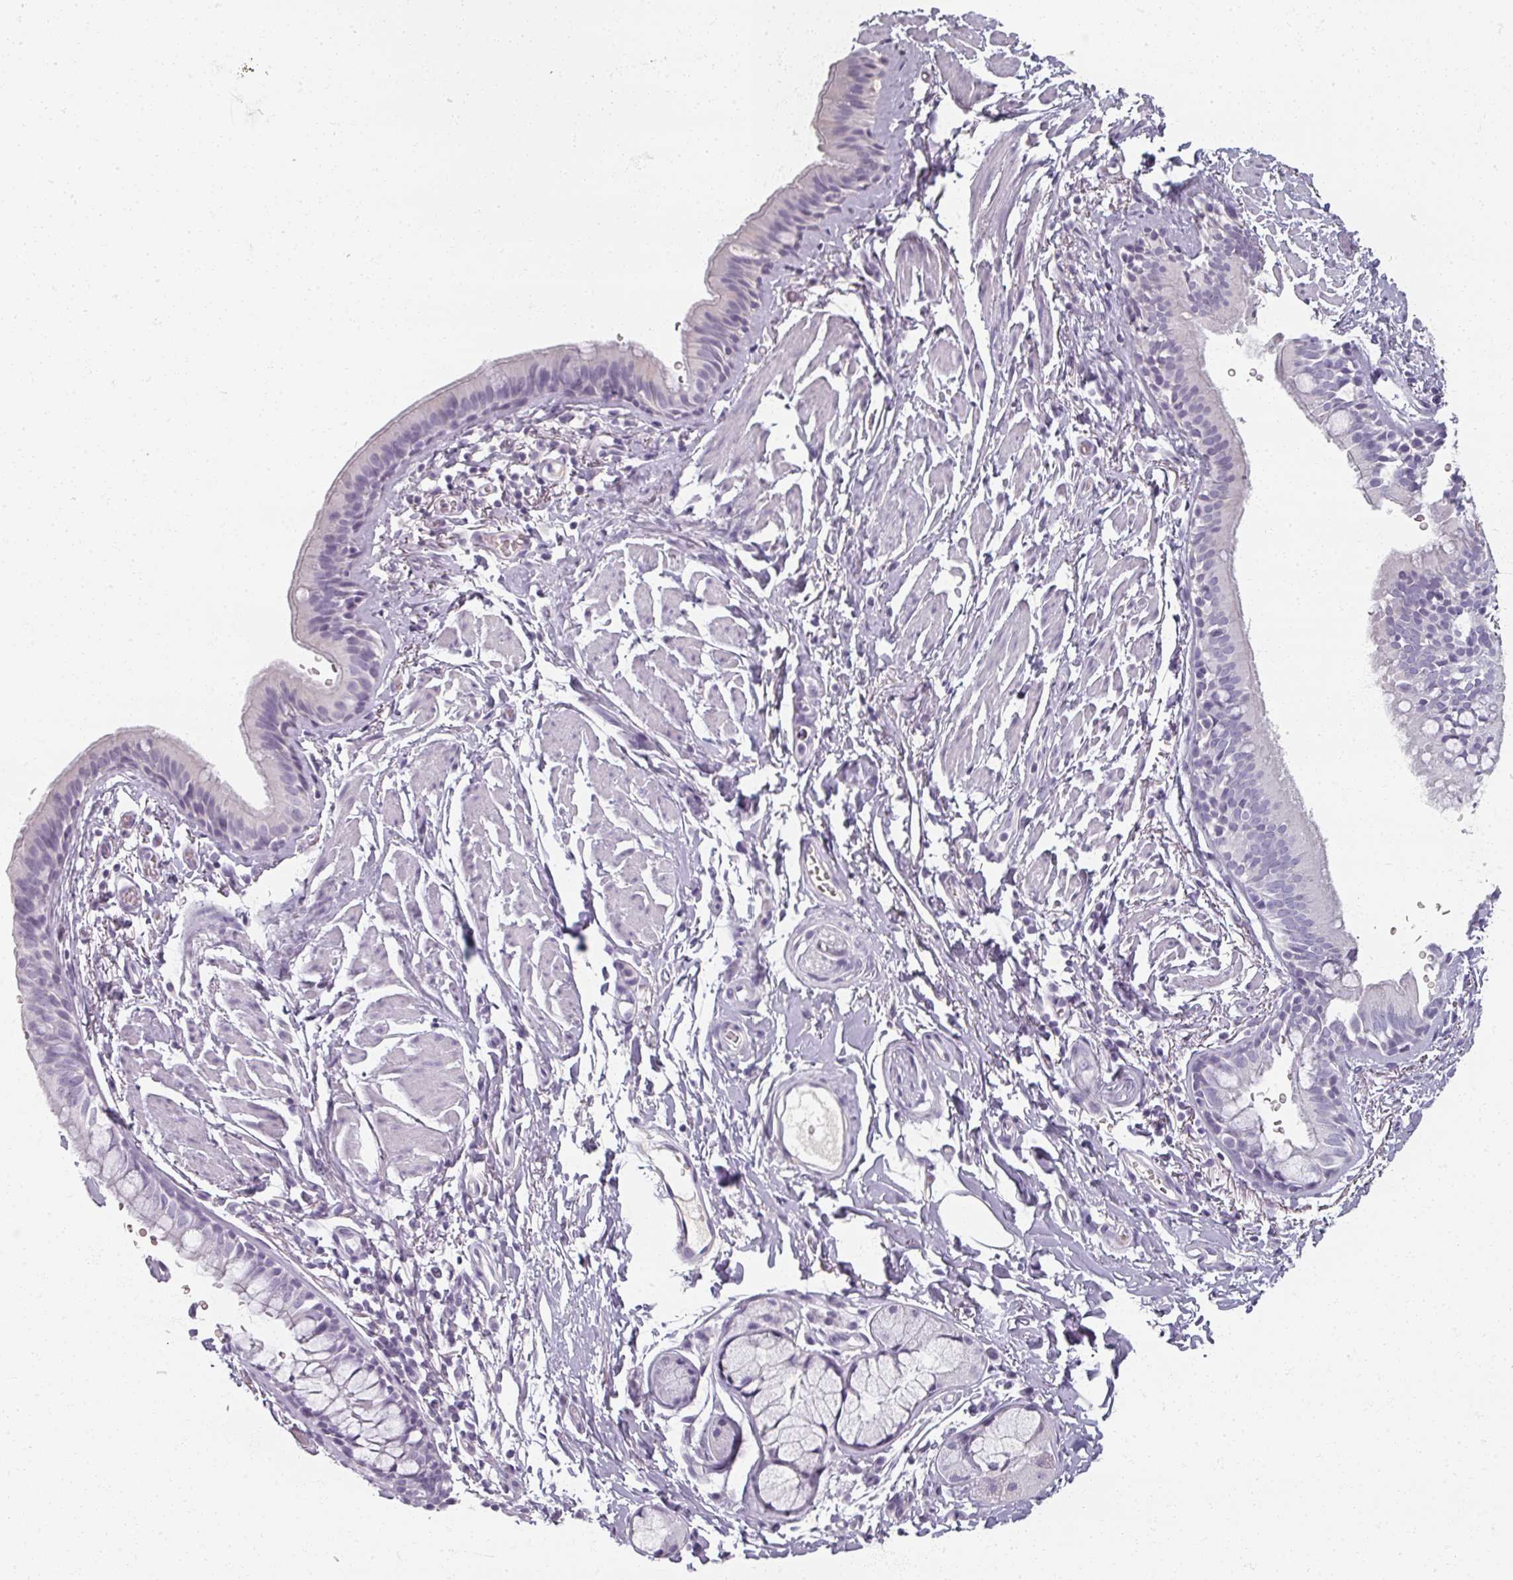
{"staining": {"intensity": "negative", "quantity": "none", "location": "none"}, "tissue": "bronchus", "cell_type": "Respiratory epithelial cells", "image_type": "normal", "snomed": [{"axis": "morphology", "description": "Normal tissue, NOS"}, {"axis": "topography", "description": "Bronchus"}], "caption": "The immunohistochemistry (IHC) photomicrograph has no significant positivity in respiratory epithelial cells of bronchus. (DAB IHC, high magnification).", "gene": "REG3A", "patient": {"sex": "male", "age": 67}}